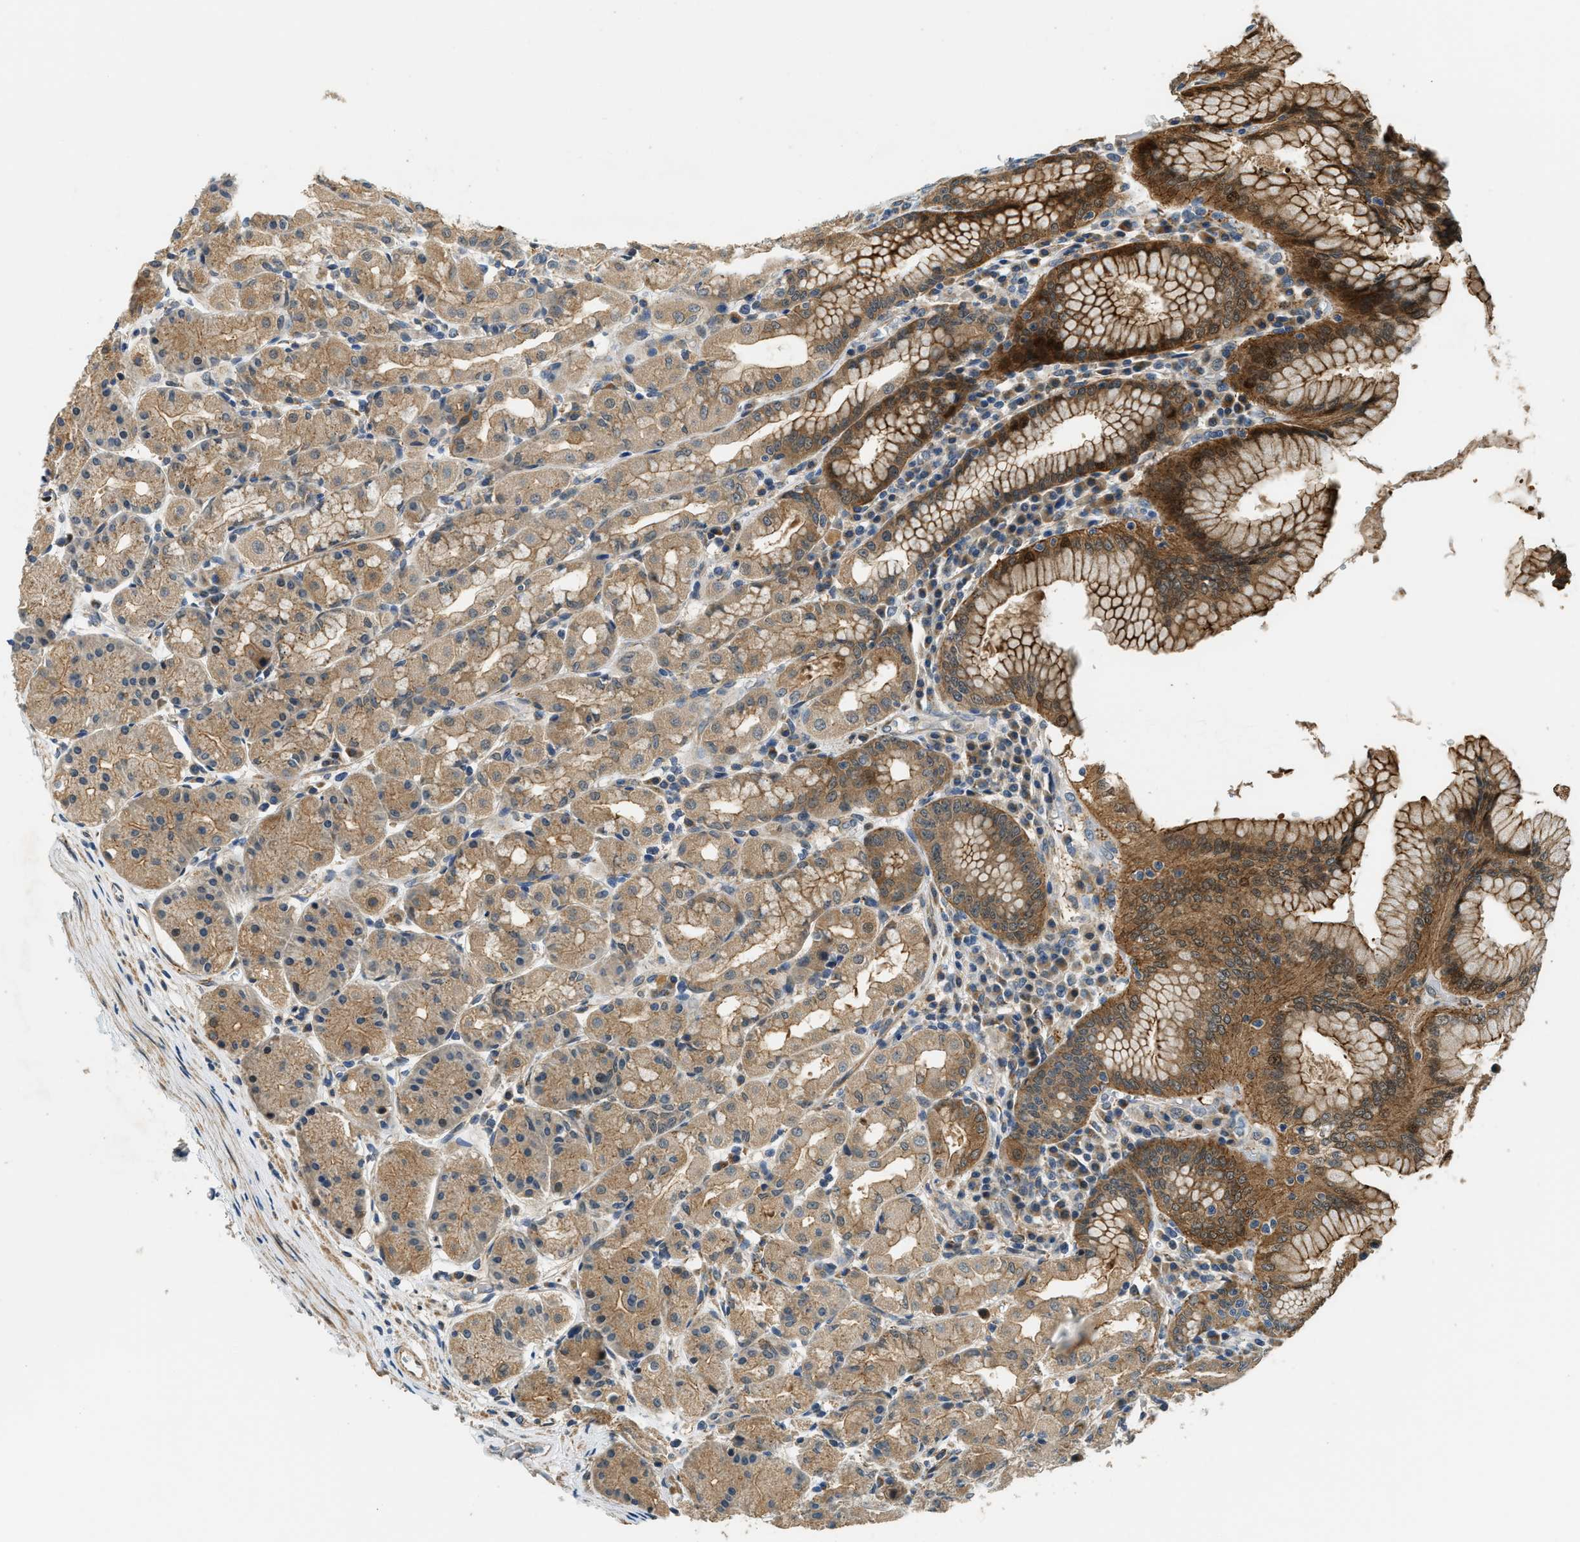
{"staining": {"intensity": "moderate", "quantity": ">75%", "location": "cytoplasmic/membranous"}, "tissue": "stomach", "cell_type": "Glandular cells", "image_type": "normal", "snomed": [{"axis": "morphology", "description": "Normal tissue, NOS"}, {"axis": "topography", "description": "Stomach"}, {"axis": "topography", "description": "Stomach, lower"}], "caption": "Stomach was stained to show a protein in brown. There is medium levels of moderate cytoplasmic/membranous expression in approximately >75% of glandular cells.", "gene": "ALOX12", "patient": {"sex": "female", "age": 56}}